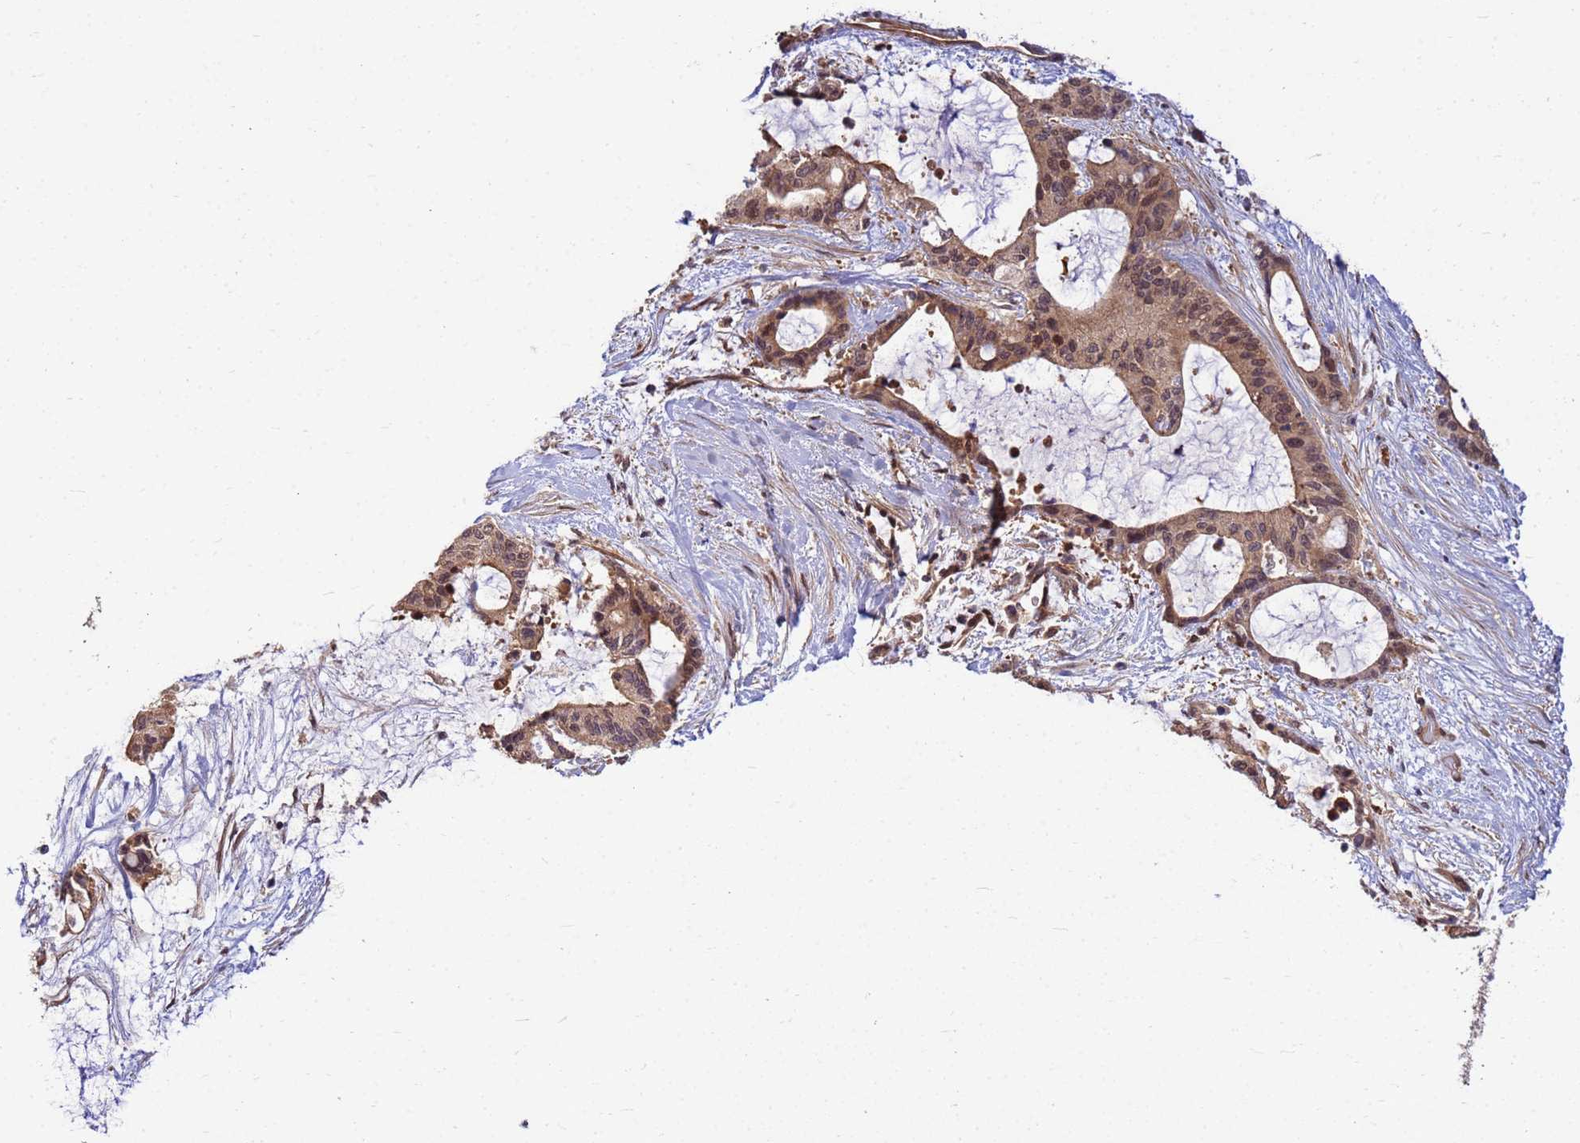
{"staining": {"intensity": "moderate", "quantity": ">75%", "location": "cytoplasmic/membranous,nuclear"}, "tissue": "liver cancer", "cell_type": "Tumor cells", "image_type": "cancer", "snomed": [{"axis": "morphology", "description": "Normal tissue, NOS"}, {"axis": "morphology", "description": "Cholangiocarcinoma"}, {"axis": "topography", "description": "Liver"}, {"axis": "topography", "description": "Peripheral nerve tissue"}], "caption": "Approximately >75% of tumor cells in liver cancer (cholangiocarcinoma) demonstrate moderate cytoplasmic/membranous and nuclear protein positivity as visualized by brown immunohistochemical staining.", "gene": "DUS4L", "patient": {"sex": "female", "age": 73}}